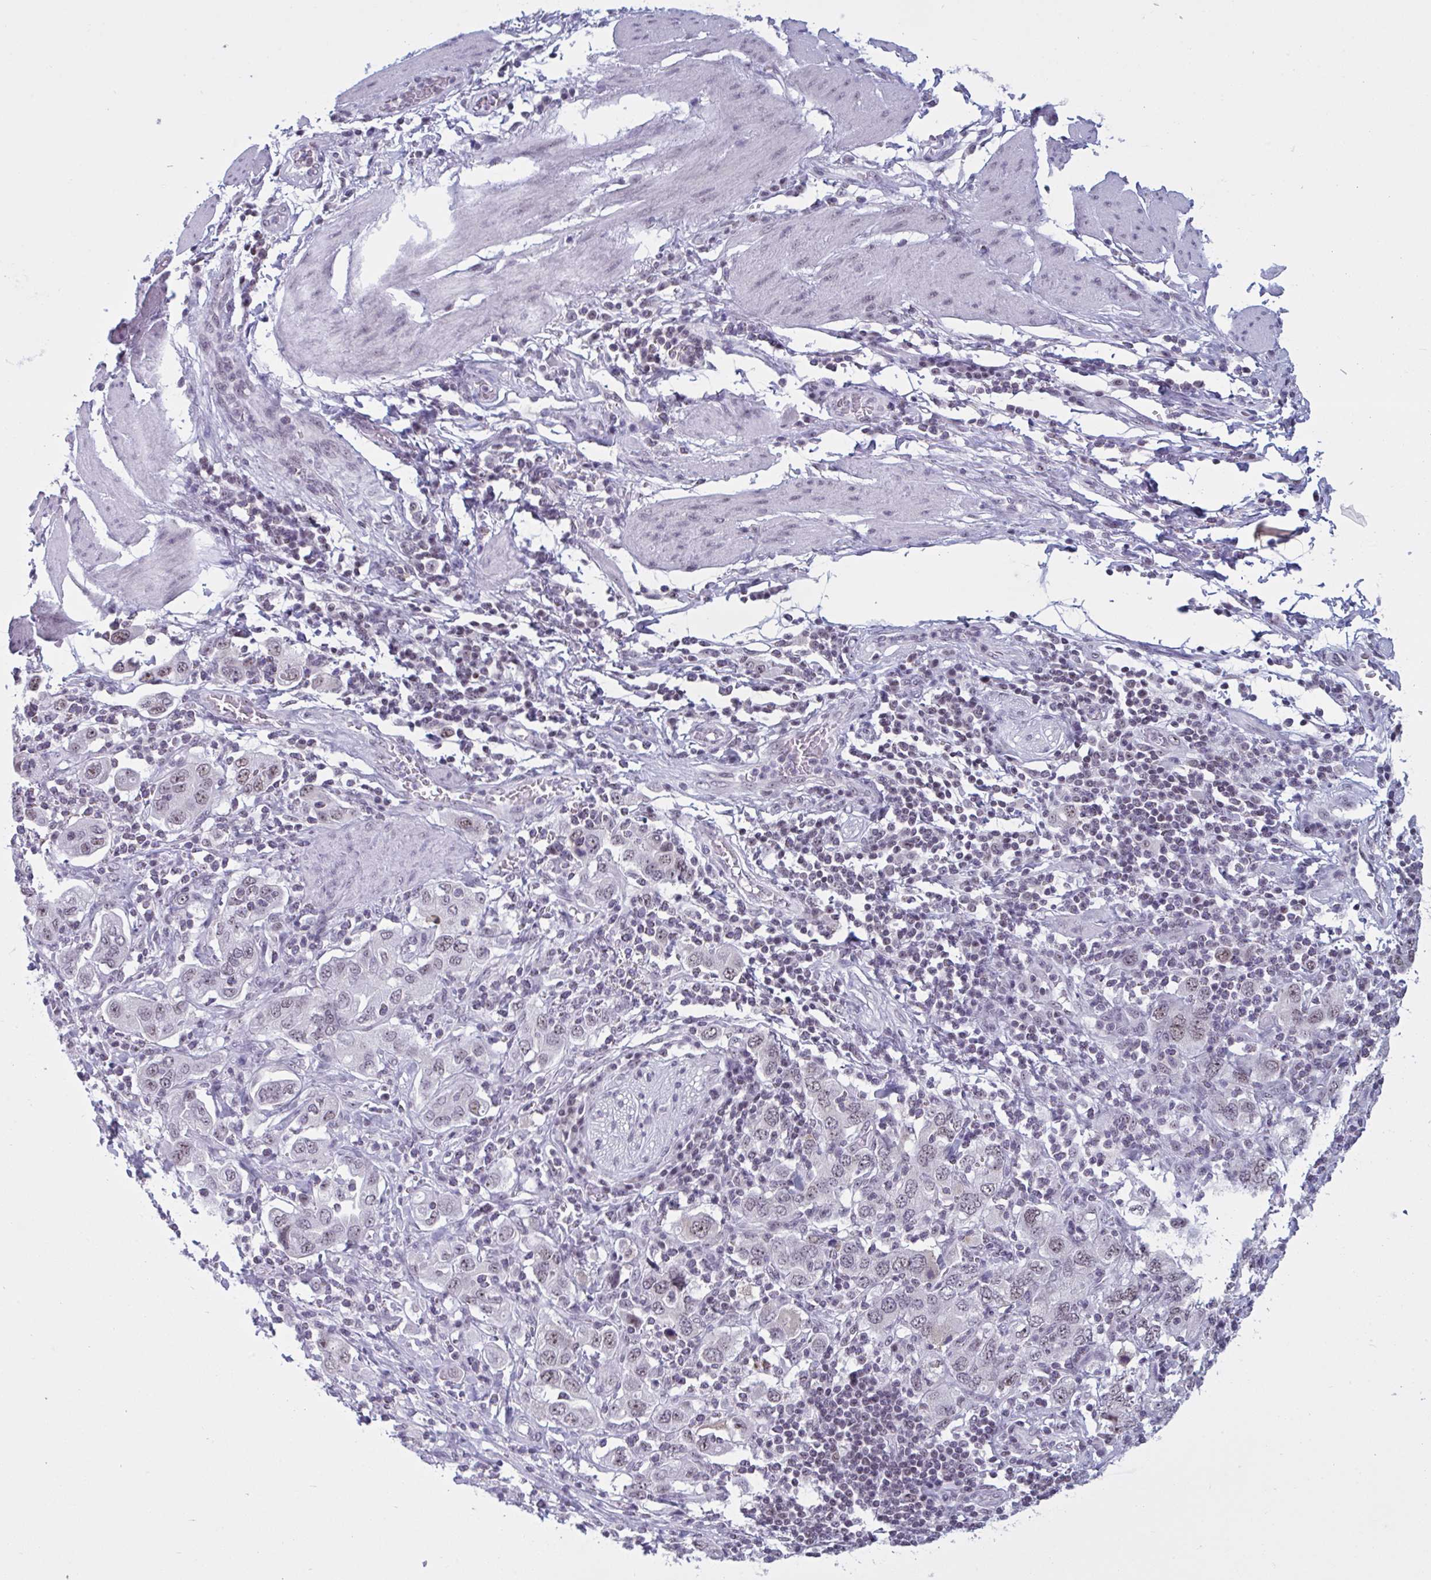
{"staining": {"intensity": "weak", "quantity": ">75%", "location": "nuclear"}, "tissue": "stomach cancer", "cell_type": "Tumor cells", "image_type": "cancer", "snomed": [{"axis": "morphology", "description": "Adenocarcinoma, NOS"}, {"axis": "topography", "description": "Stomach, upper"}, {"axis": "topography", "description": "Stomach"}], "caption": "This is a micrograph of immunohistochemistry staining of adenocarcinoma (stomach), which shows weak expression in the nuclear of tumor cells.", "gene": "TGM6", "patient": {"sex": "male", "age": 62}}